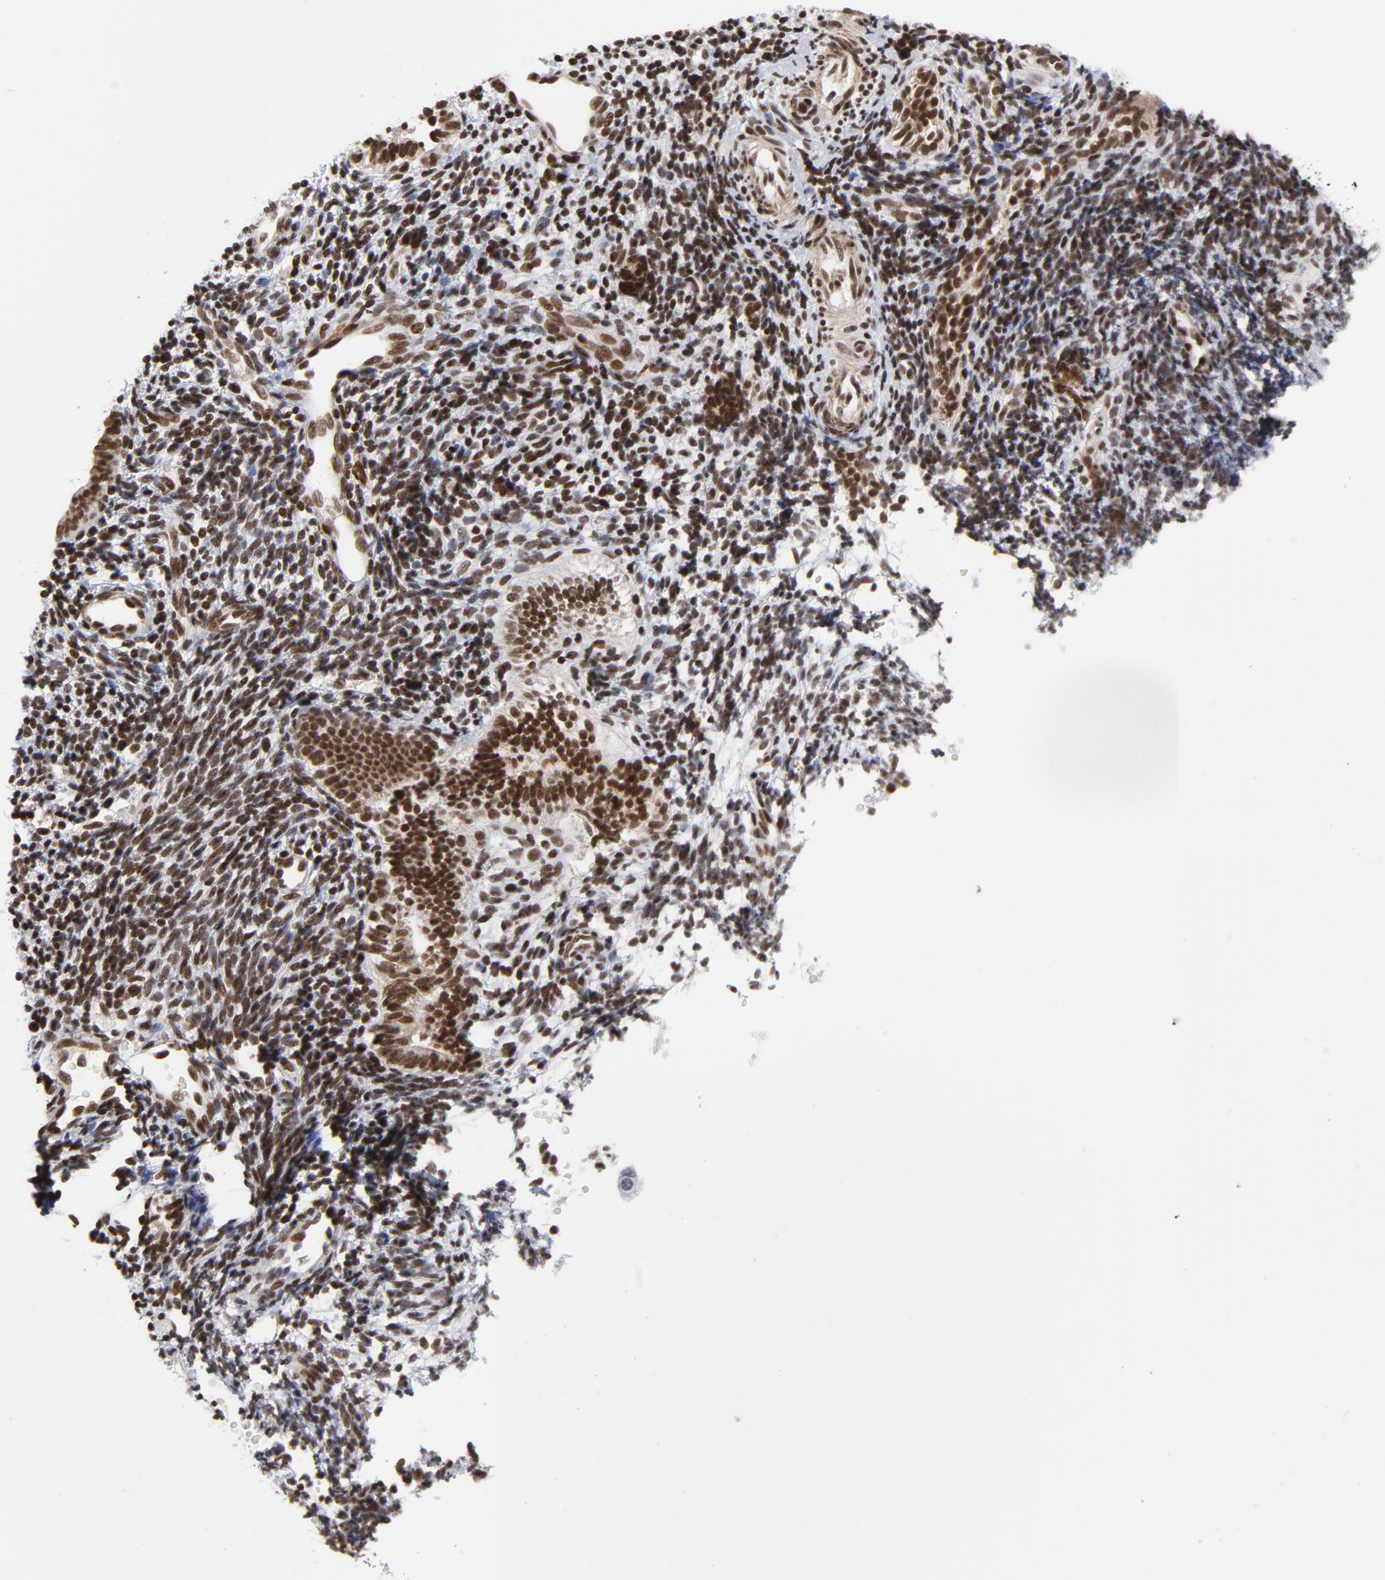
{"staining": {"intensity": "strong", "quantity": ">75%", "location": "nuclear"}, "tissue": "endometrium", "cell_type": "Cells in endometrial stroma", "image_type": "normal", "snomed": [{"axis": "morphology", "description": "Normal tissue, NOS"}, {"axis": "topography", "description": "Uterus"}, {"axis": "topography", "description": "Endometrium"}], "caption": "High-magnification brightfield microscopy of unremarkable endometrium stained with DAB (brown) and counterstained with hematoxylin (blue). cells in endometrial stroma exhibit strong nuclear positivity is present in about>75% of cells. (Brightfield microscopy of DAB IHC at high magnification).", "gene": "CTCF", "patient": {"sex": "female", "age": 33}}